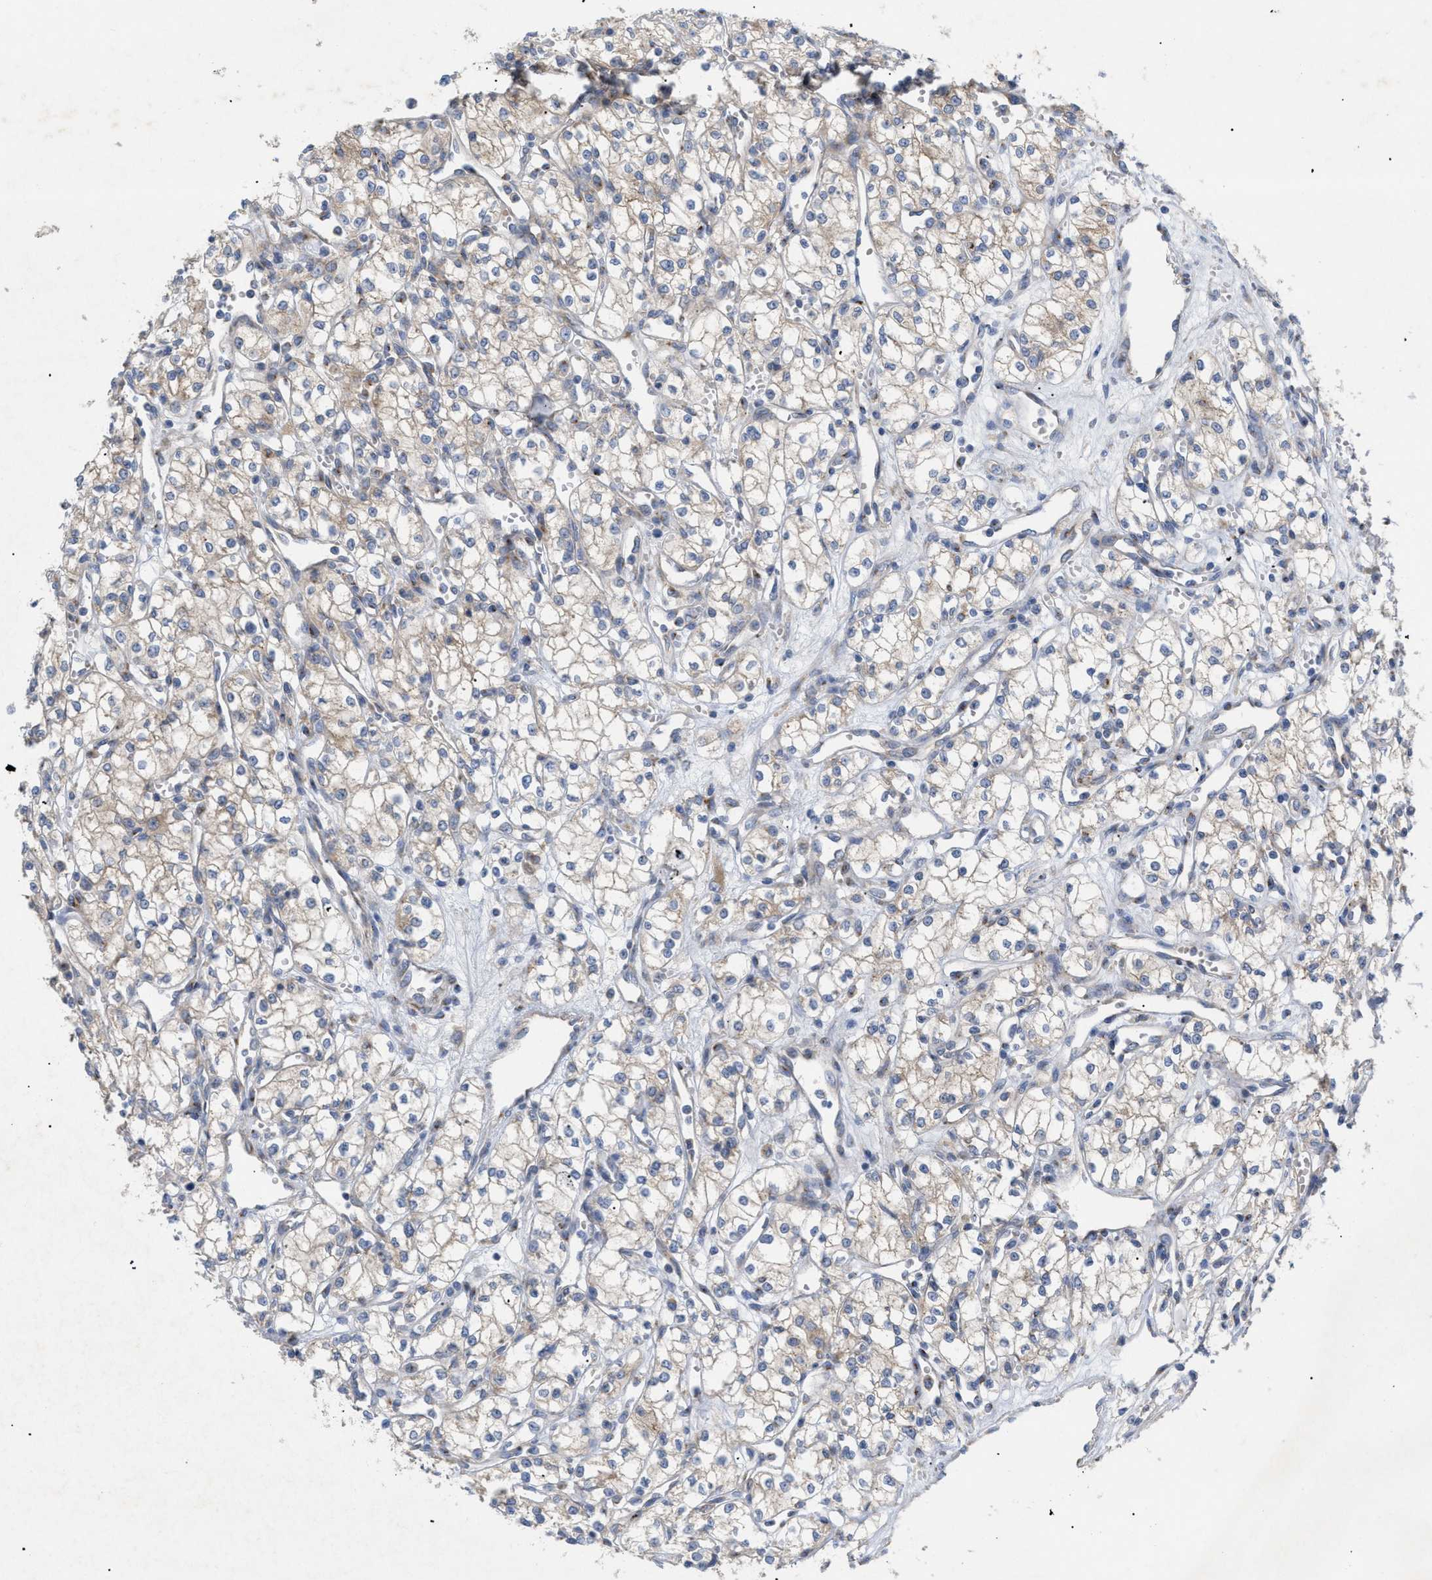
{"staining": {"intensity": "weak", "quantity": "25%-75%", "location": "cytoplasmic/membranous"}, "tissue": "renal cancer", "cell_type": "Tumor cells", "image_type": "cancer", "snomed": [{"axis": "morphology", "description": "Adenocarcinoma, NOS"}, {"axis": "topography", "description": "Kidney"}], "caption": "Immunohistochemistry image of neoplastic tissue: human renal adenocarcinoma stained using immunohistochemistry displays low levels of weak protein expression localized specifically in the cytoplasmic/membranous of tumor cells, appearing as a cytoplasmic/membranous brown color.", "gene": "SLC50A1", "patient": {"sex": "male", "age": 59}}